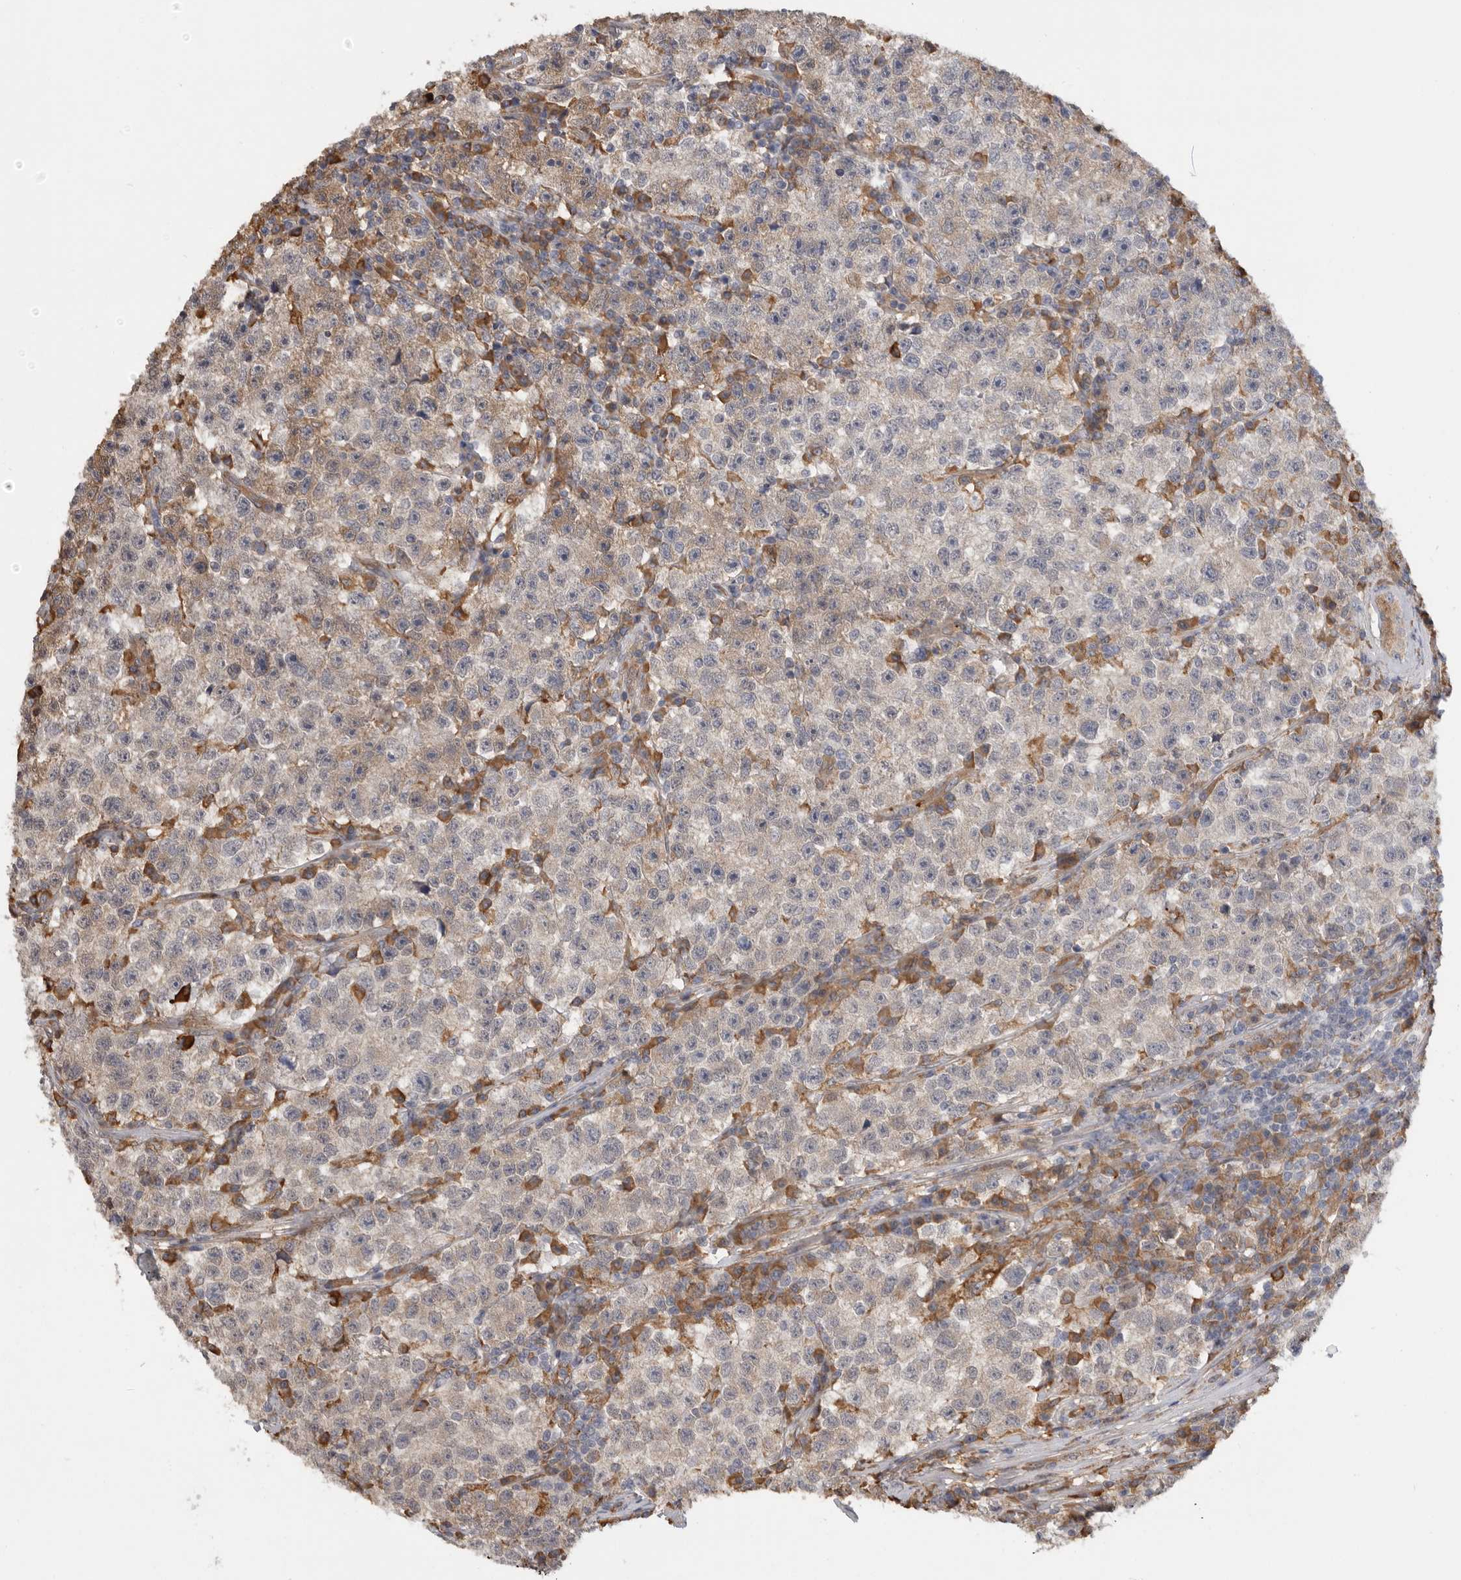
{"staining": {"intensity": "negative", "quantity": "none", "location": "none"}, "tissue": "testis cancer", "cell_type": "Tumor cells", "image_type": "cancer", "snomed": [{"axis": "morphology", "description": "Seminoma, NOS"}, {"axis": "topography", "description": "Testis"}], "caption": "The IHC micrograph has no significant positivity in tumor cells of seminoma (testis) tissue.", "gene": "CDC42BPB", "patient": {"sex": "male", "age": 22}}